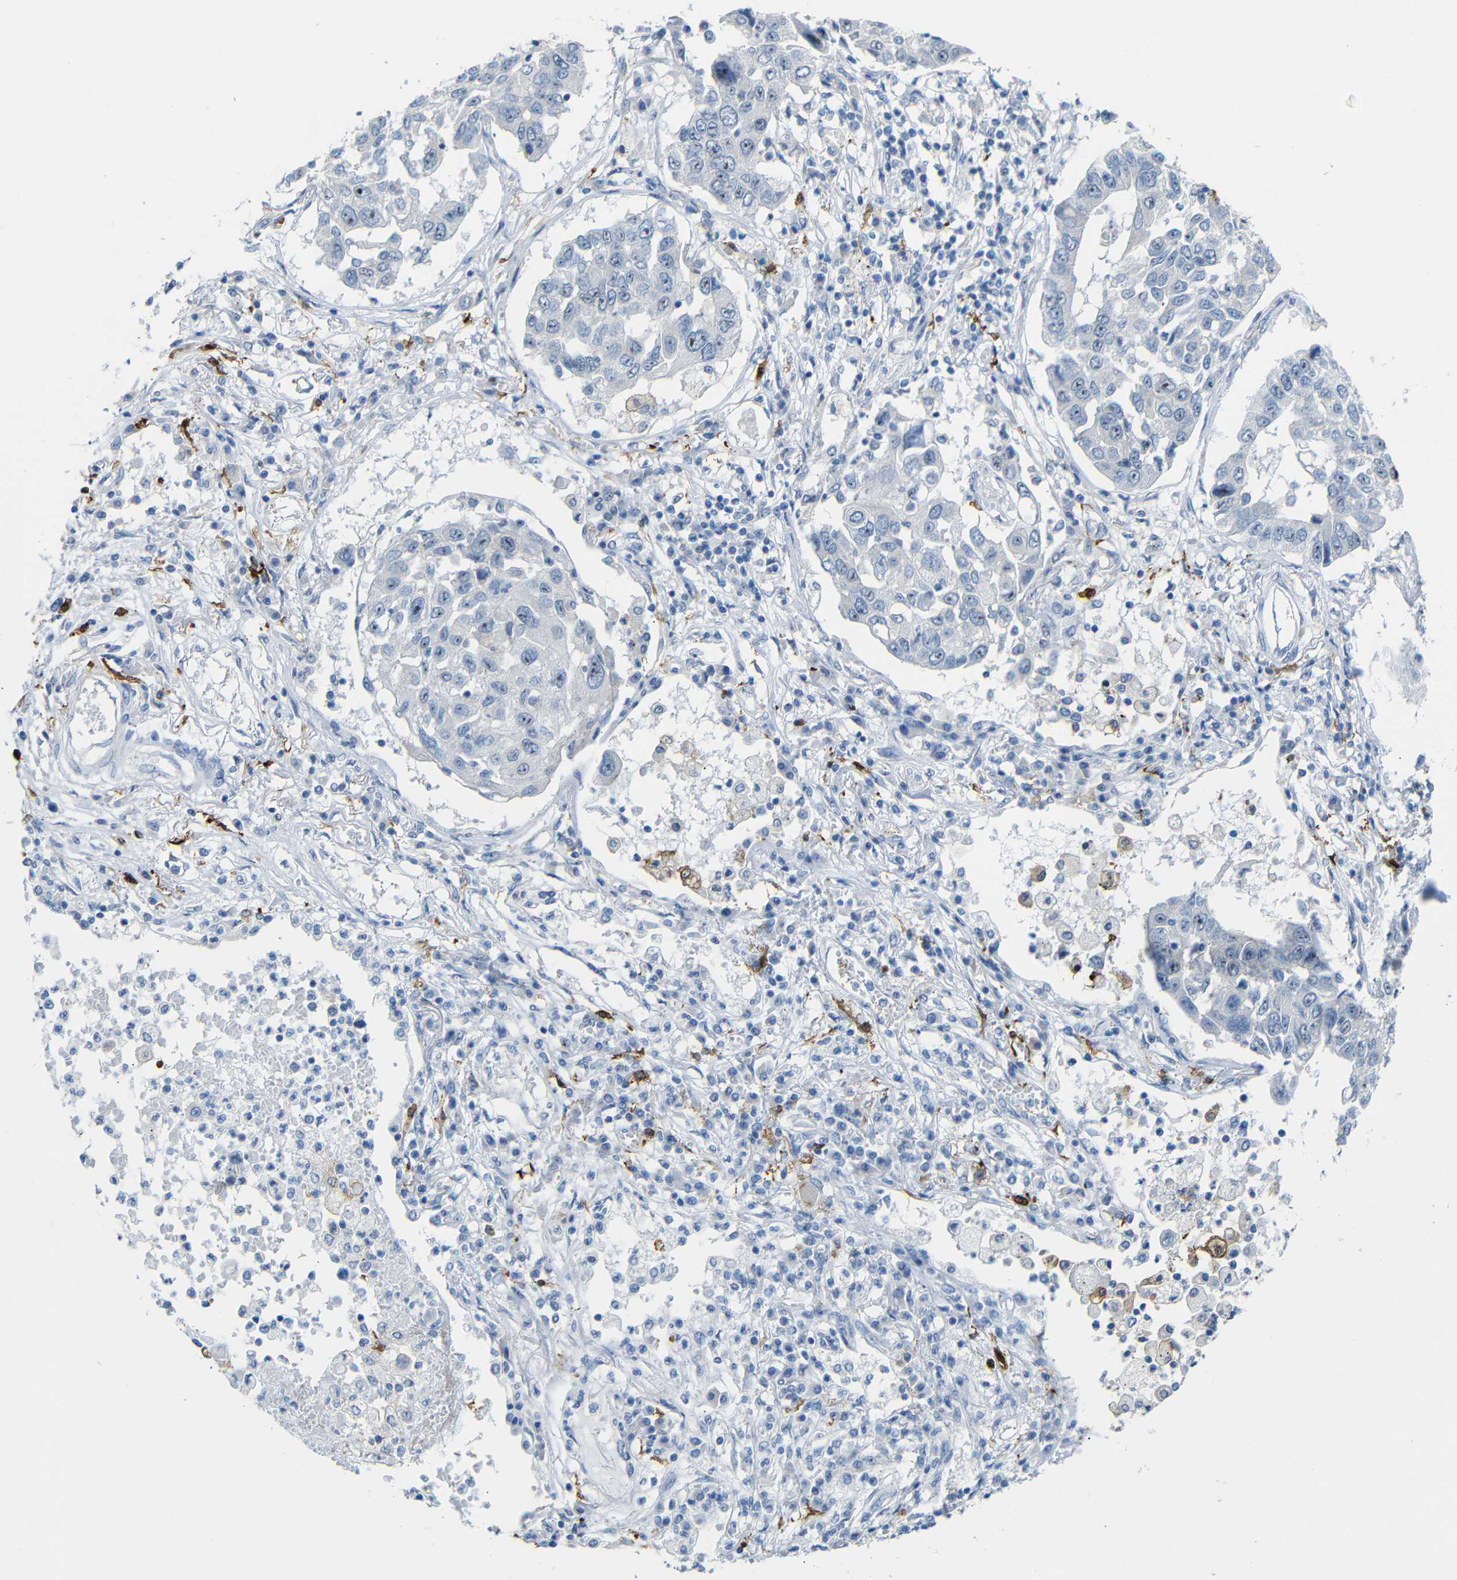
{"staining": {"intensity": "moderate", "quantity": "<25%", "location": "nuclear"}, "tissue": "lung cancer", "cell_type": "Tumor cells", "image_type": "cancer", "snomed": [{"axis": "morphology", "description": "Squamous cell carcinoma, NOS"}, {"axis": "topography", "description": "Lung"}], "caption": "IHC of lung cancer demonstrates low levels of moderate nuclear positivity in about <25% of tumor cells.", "gene": "C1orf210", "patient": {"sex": "male", "age": 71}}